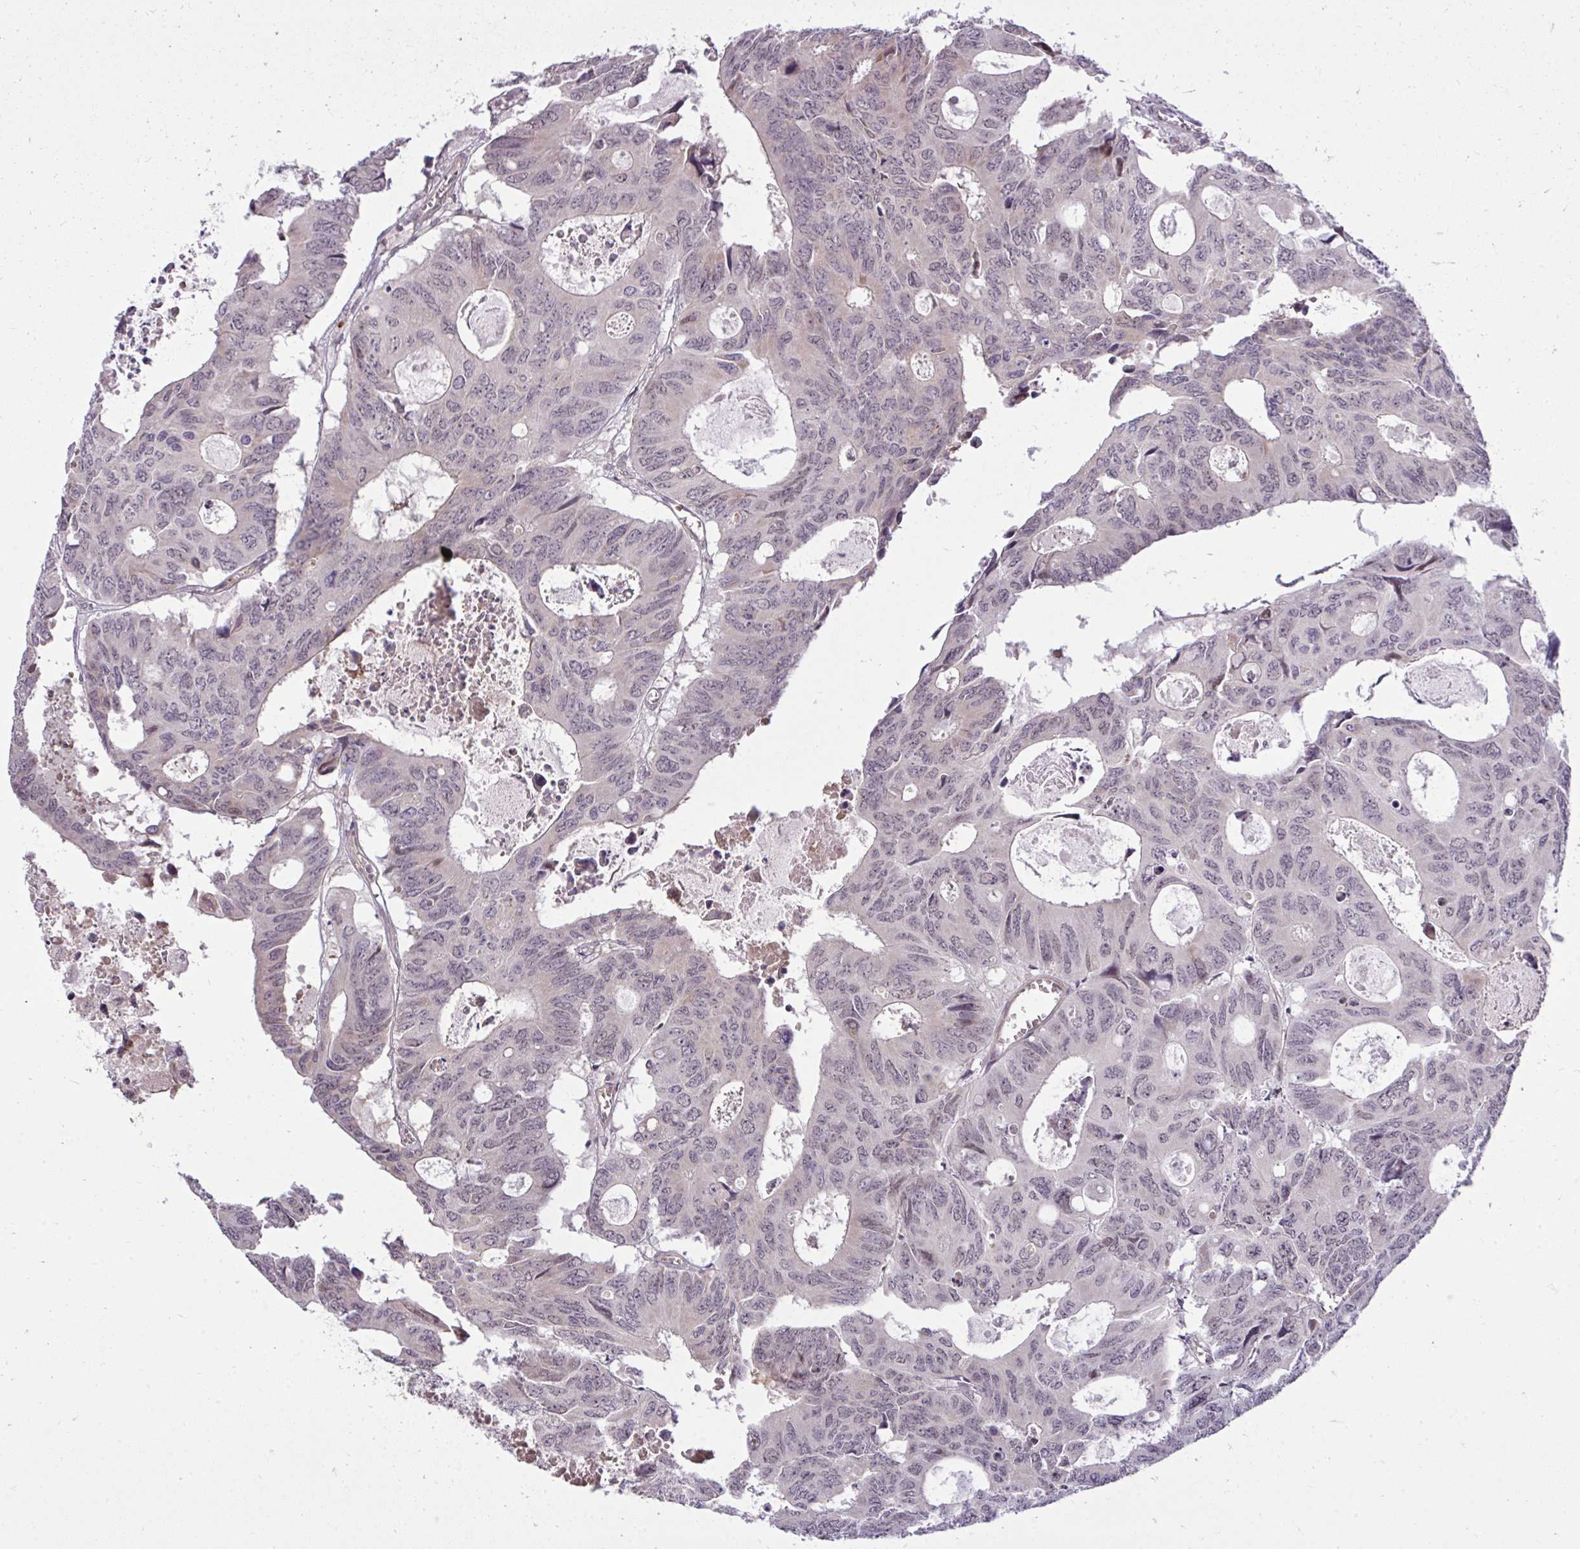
{"staining": {"intensity": "weak", "quantity": "<25%", "location": "cytoplasmic/membranous,nuclear"}, "tissue": "colorectal cancer", "cell_type": "Tumor cells", "image_type": "cancer", "snomed": [{"axis": "morphology", "description": "Adenocarcinoma, NOS"}, {"axis": "topography", "description": "Rectum"}], "caption": "Immunohistochemical staining of human colorectal cancer reveals no significant expression in tumor cells.", "gene": "ZSCAN9", "patient": {"sex": "male", "age": 76}}